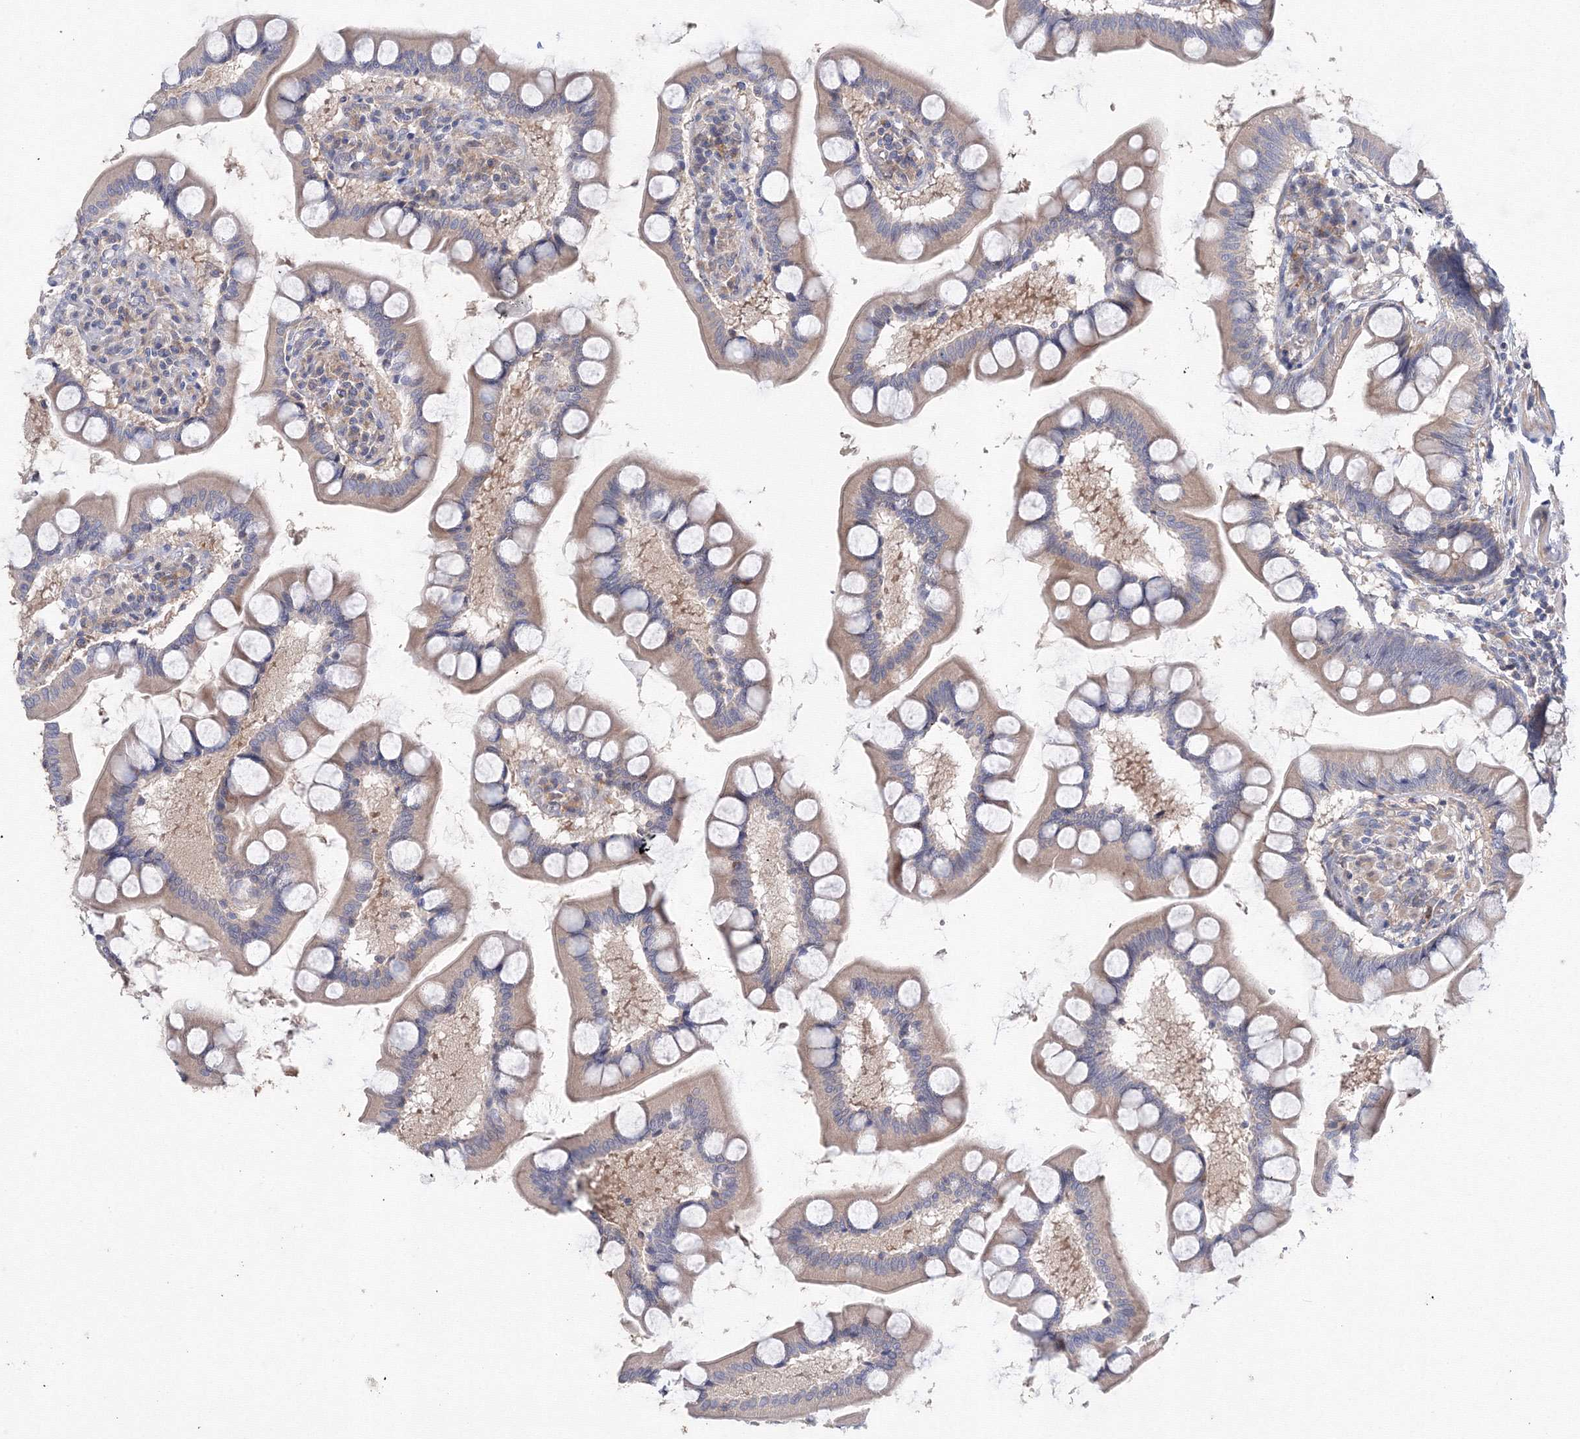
{"staining": {"intensity": "weak", "quantity": ">75%", "location": "cytoplasmic/membranous"}, "tissue": "small intestine", "cell_type": "Glandular cells", "image_type": "normal", "snomed": [{"axis": "morphology", "description": "Normal tissue, NOS"}, {"axis": "topography", "description": "Small intestine"}], "caption": "Protein analysis of benign small intestine reveals weak cytoplasmic/membranous positivity in approximately >75% of glandular cells.", "gene": "DIS3L2", "patient": {"sex": "male", "age": 41}}